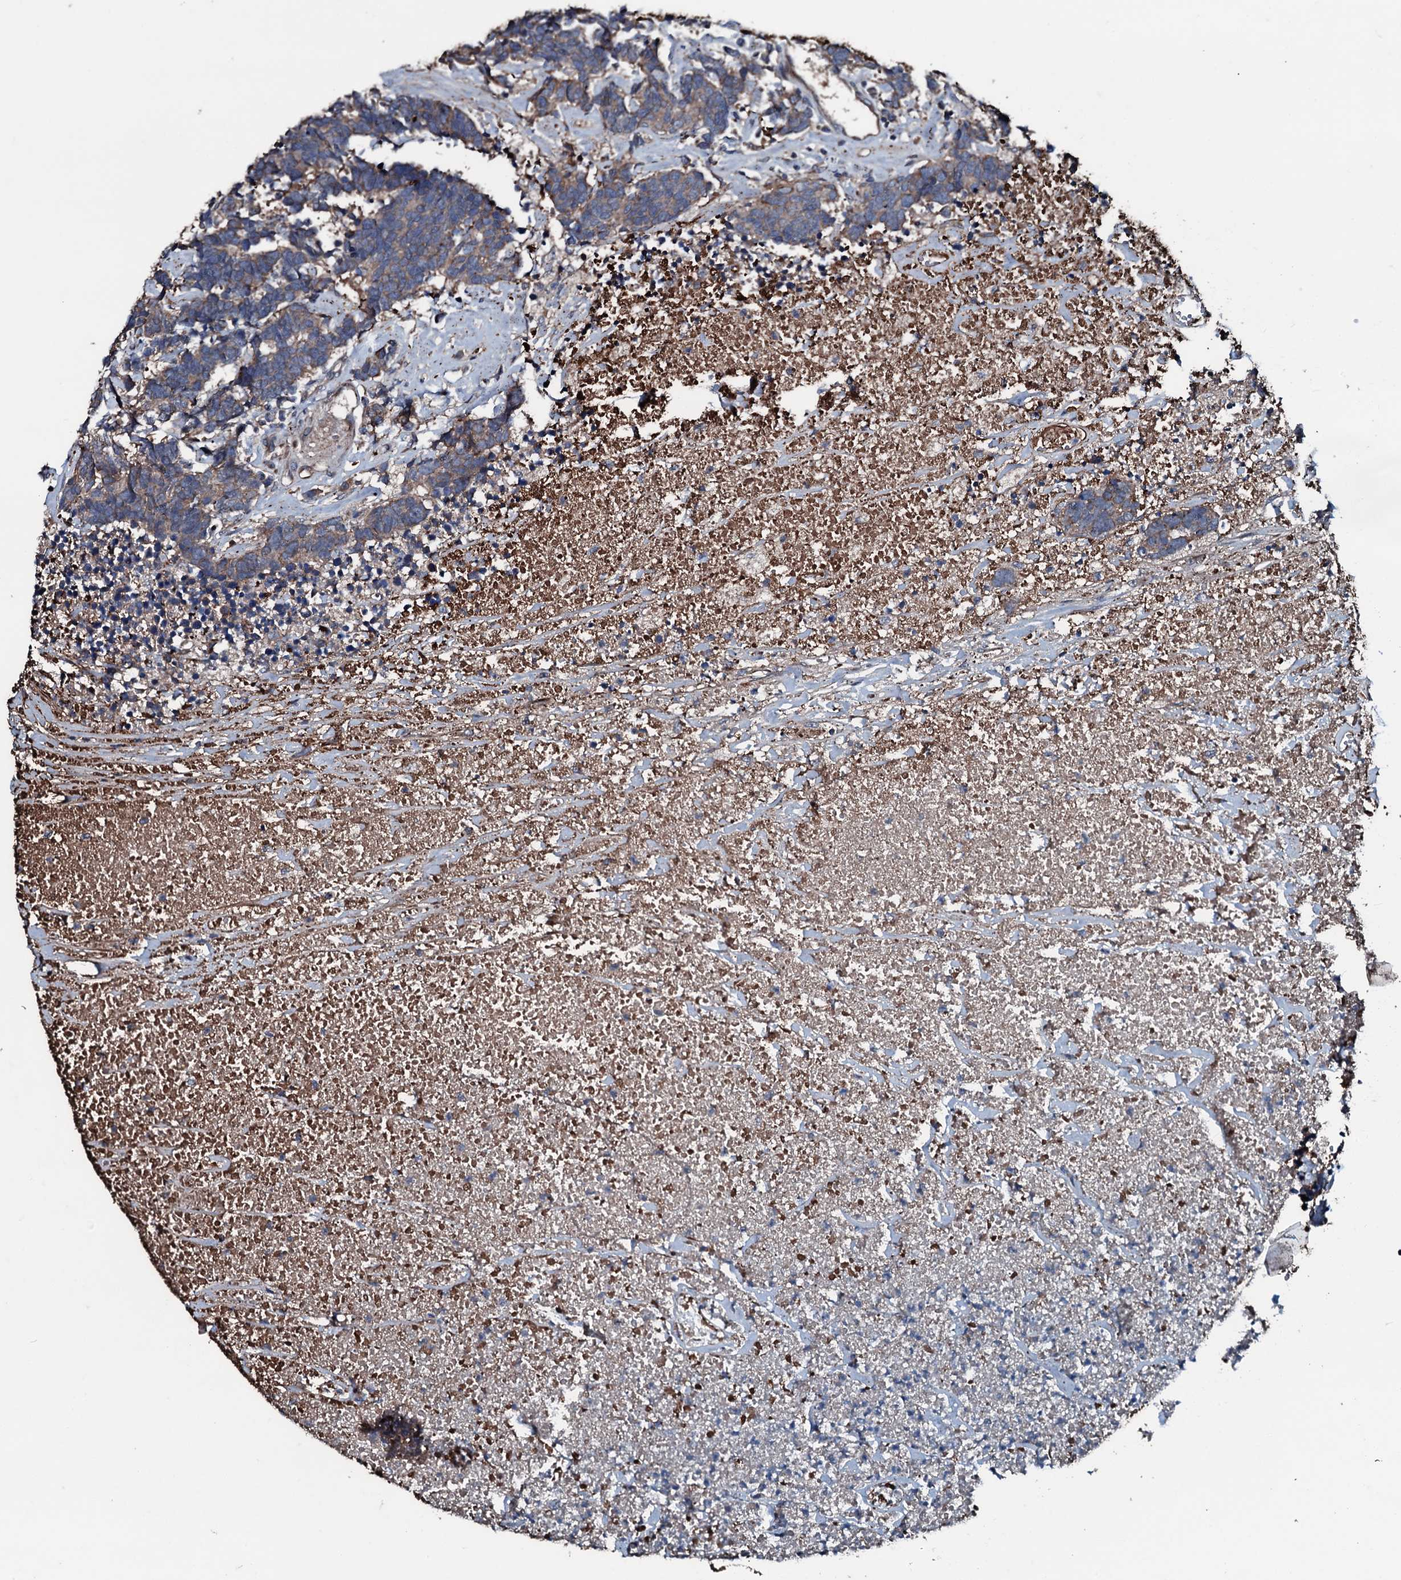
{"staining": {"intensity": "weak", "quantity": ">75%", "location": "cytoplasmic/membranous"}, "tissue": "carcinoid", "cell_type": "Tumor cells", "image_type": "cancer", "snomed": [{"axis": "morphology", "description": "Carcinoma, NOS"}, {"axis": "morphology", "description": "Carcinoid, malignant, NOS"}, {"axis": "topography", "description": "Urinary bladder"}], "caption": "DAB immunohistochemical staining of human carcinoid reveals weak cytoplasmic/membranous protein positivity in about >75% of tumor cells. (brown staining indicates protein expression, while blue staining denotes nuclei).", "gene": "AARS1", "patient": {"sex": "male", "age": 57}}